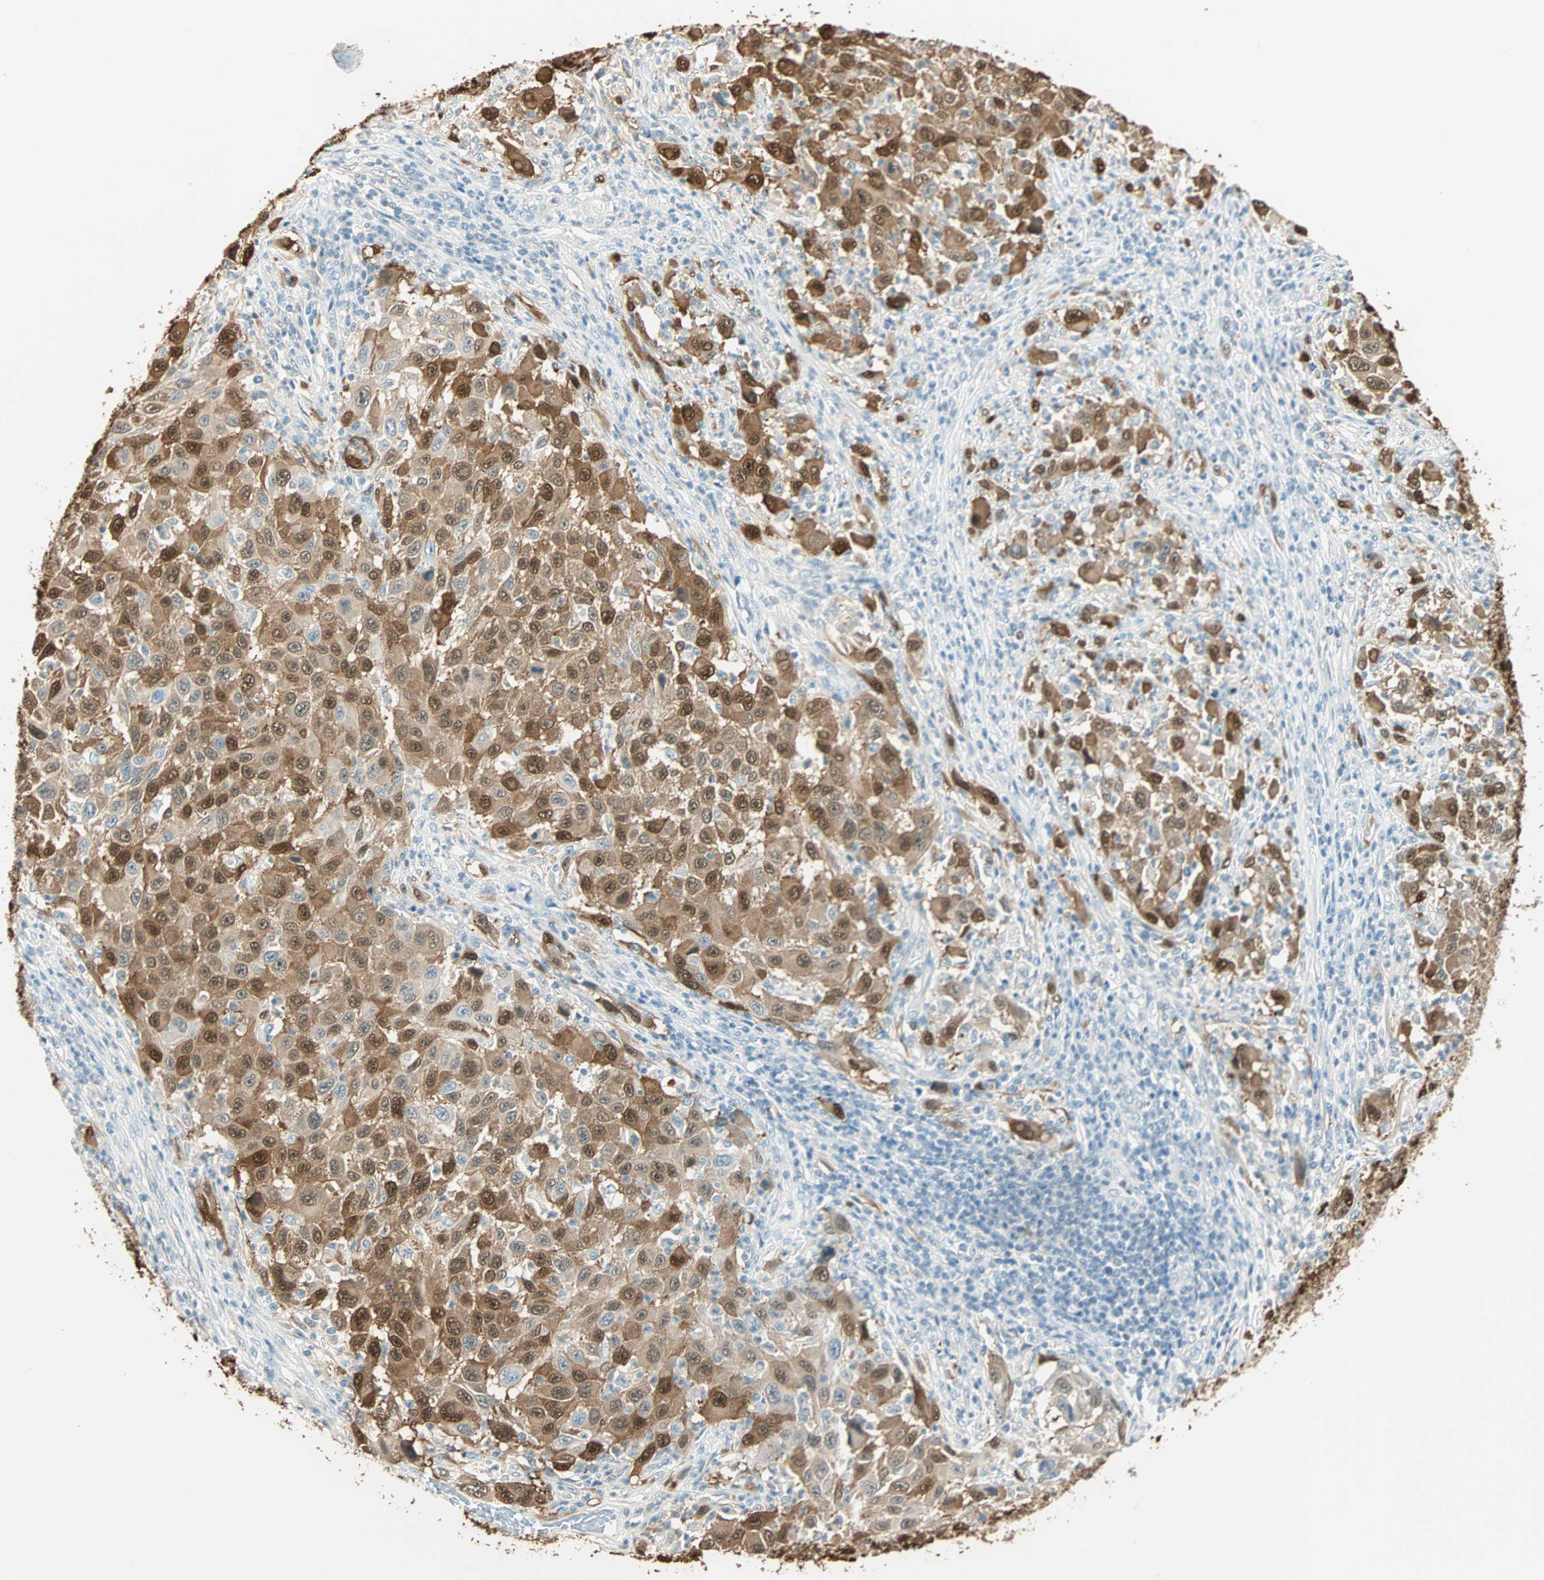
{"staining": {"intensity": "strong", "quantity": ">75%", "location": "cytoplasmic/membranous,nuclear"}, "tissue": "melanoma", "cell_type": "Tumor cells", "image_type": "cancer", "snomed": [{"axis": "morphology", "description": "Malignant melanoma, Metastatic site"}, {"axis": "topography", "description": "Lymph node"}], "caption": "This is a histology image of immunohistochemistry (IHC) staining of malignant melanoma (metastatic site), which shows strong staining in the cytoplasmic/membranous and nuclear of tumor cells.", "gene": "S100A1", "patient": {"sex": "male", "age": 61}}